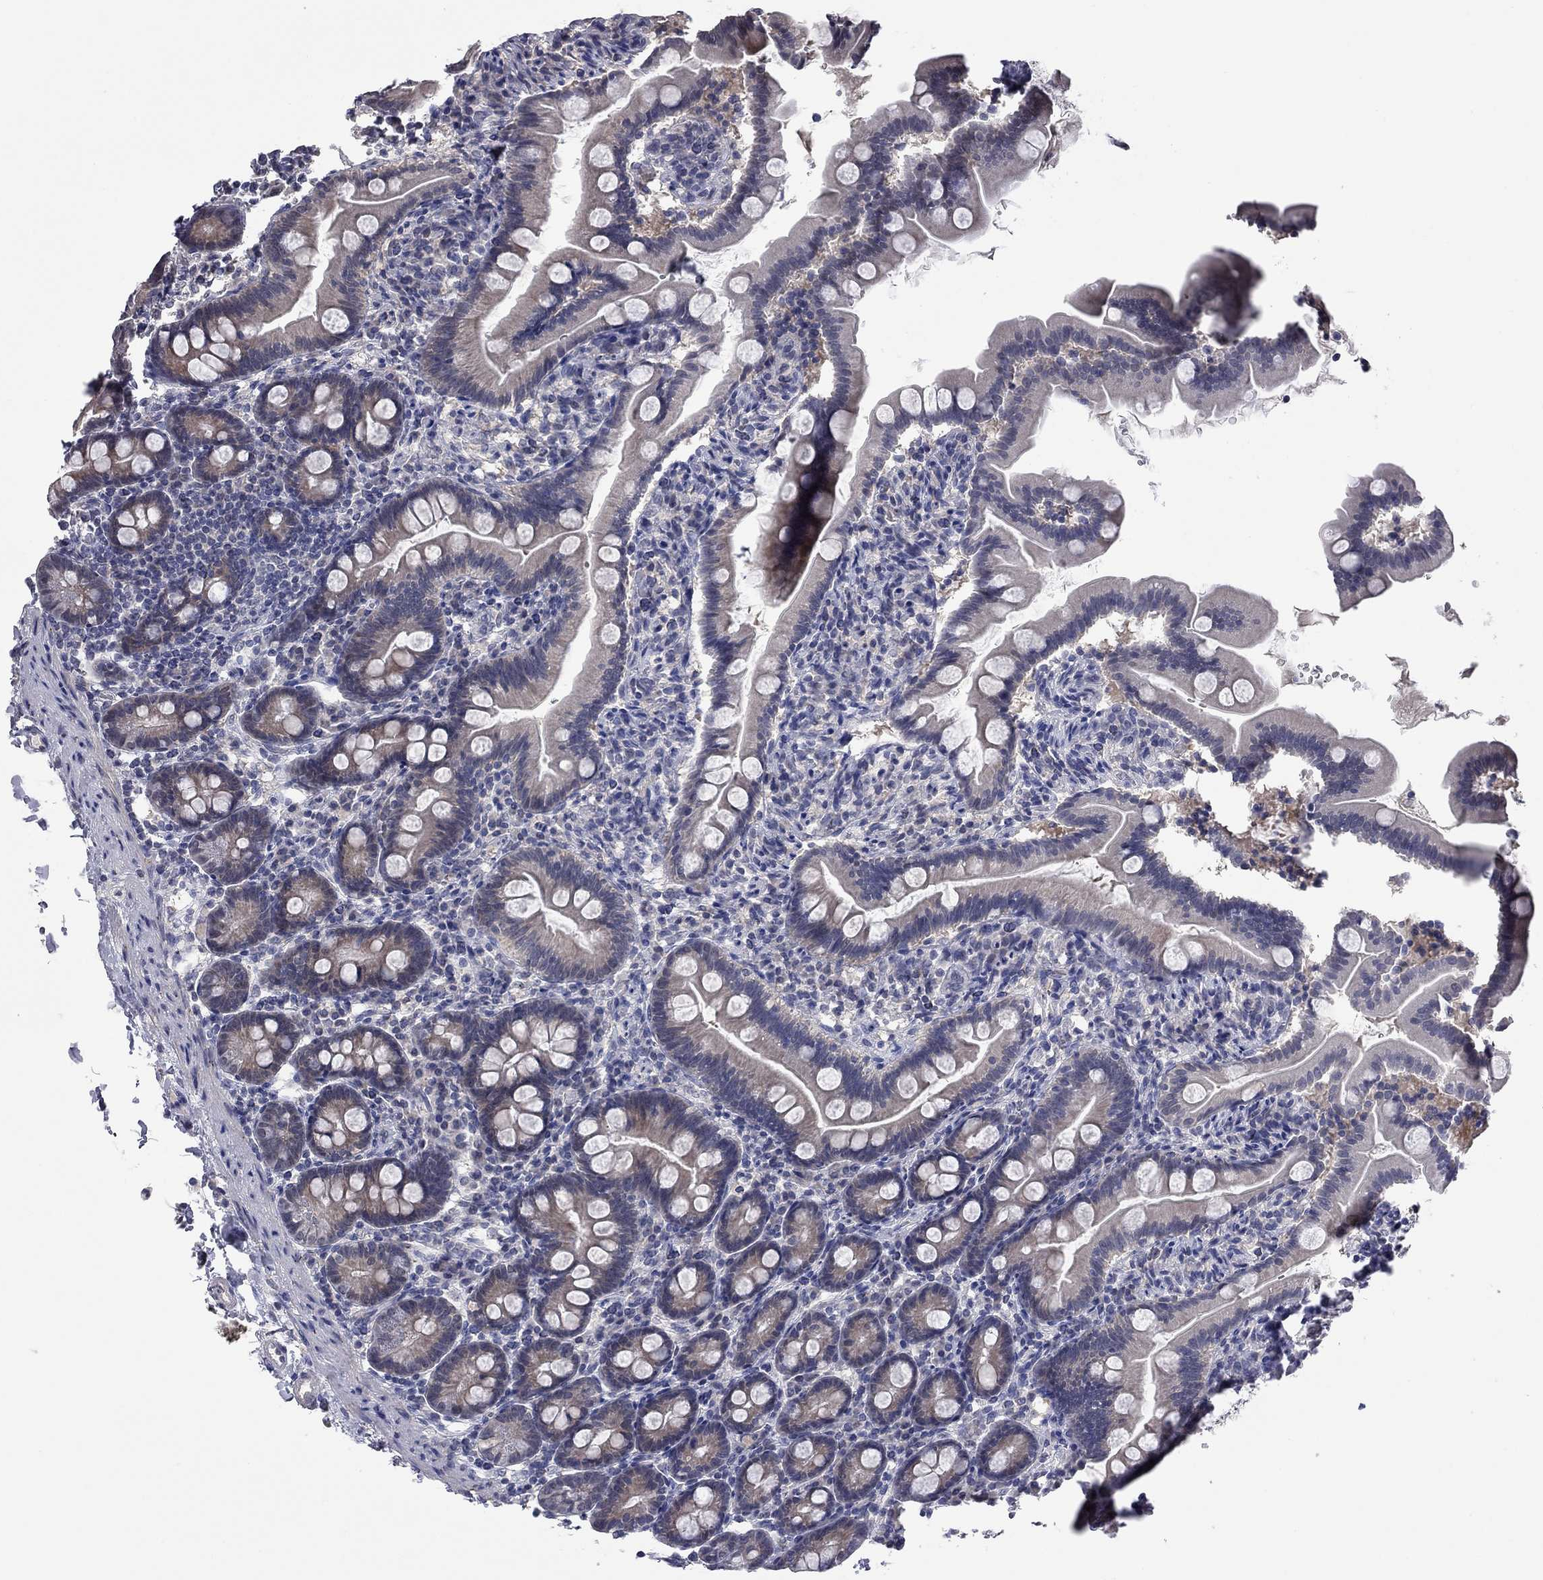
{"staining": {"intensity": "negative", "quantity": "none", "location": "none"}, "tissue": "small intestine", "cell_type": "Glandular cells", "image_type": "normal", "snomed": [{"axis": "morphology", "description": "Normal tissue, NOS"}, {"axis": "topography", "description": "Small intestine"}], "caption": "An IHC photomicrograph of unremarkable small intestine is shown. There is no staining in glandular cells of small intestine.", "gene": "FABP12", "patient": {"sex": "female", "age": 44}}